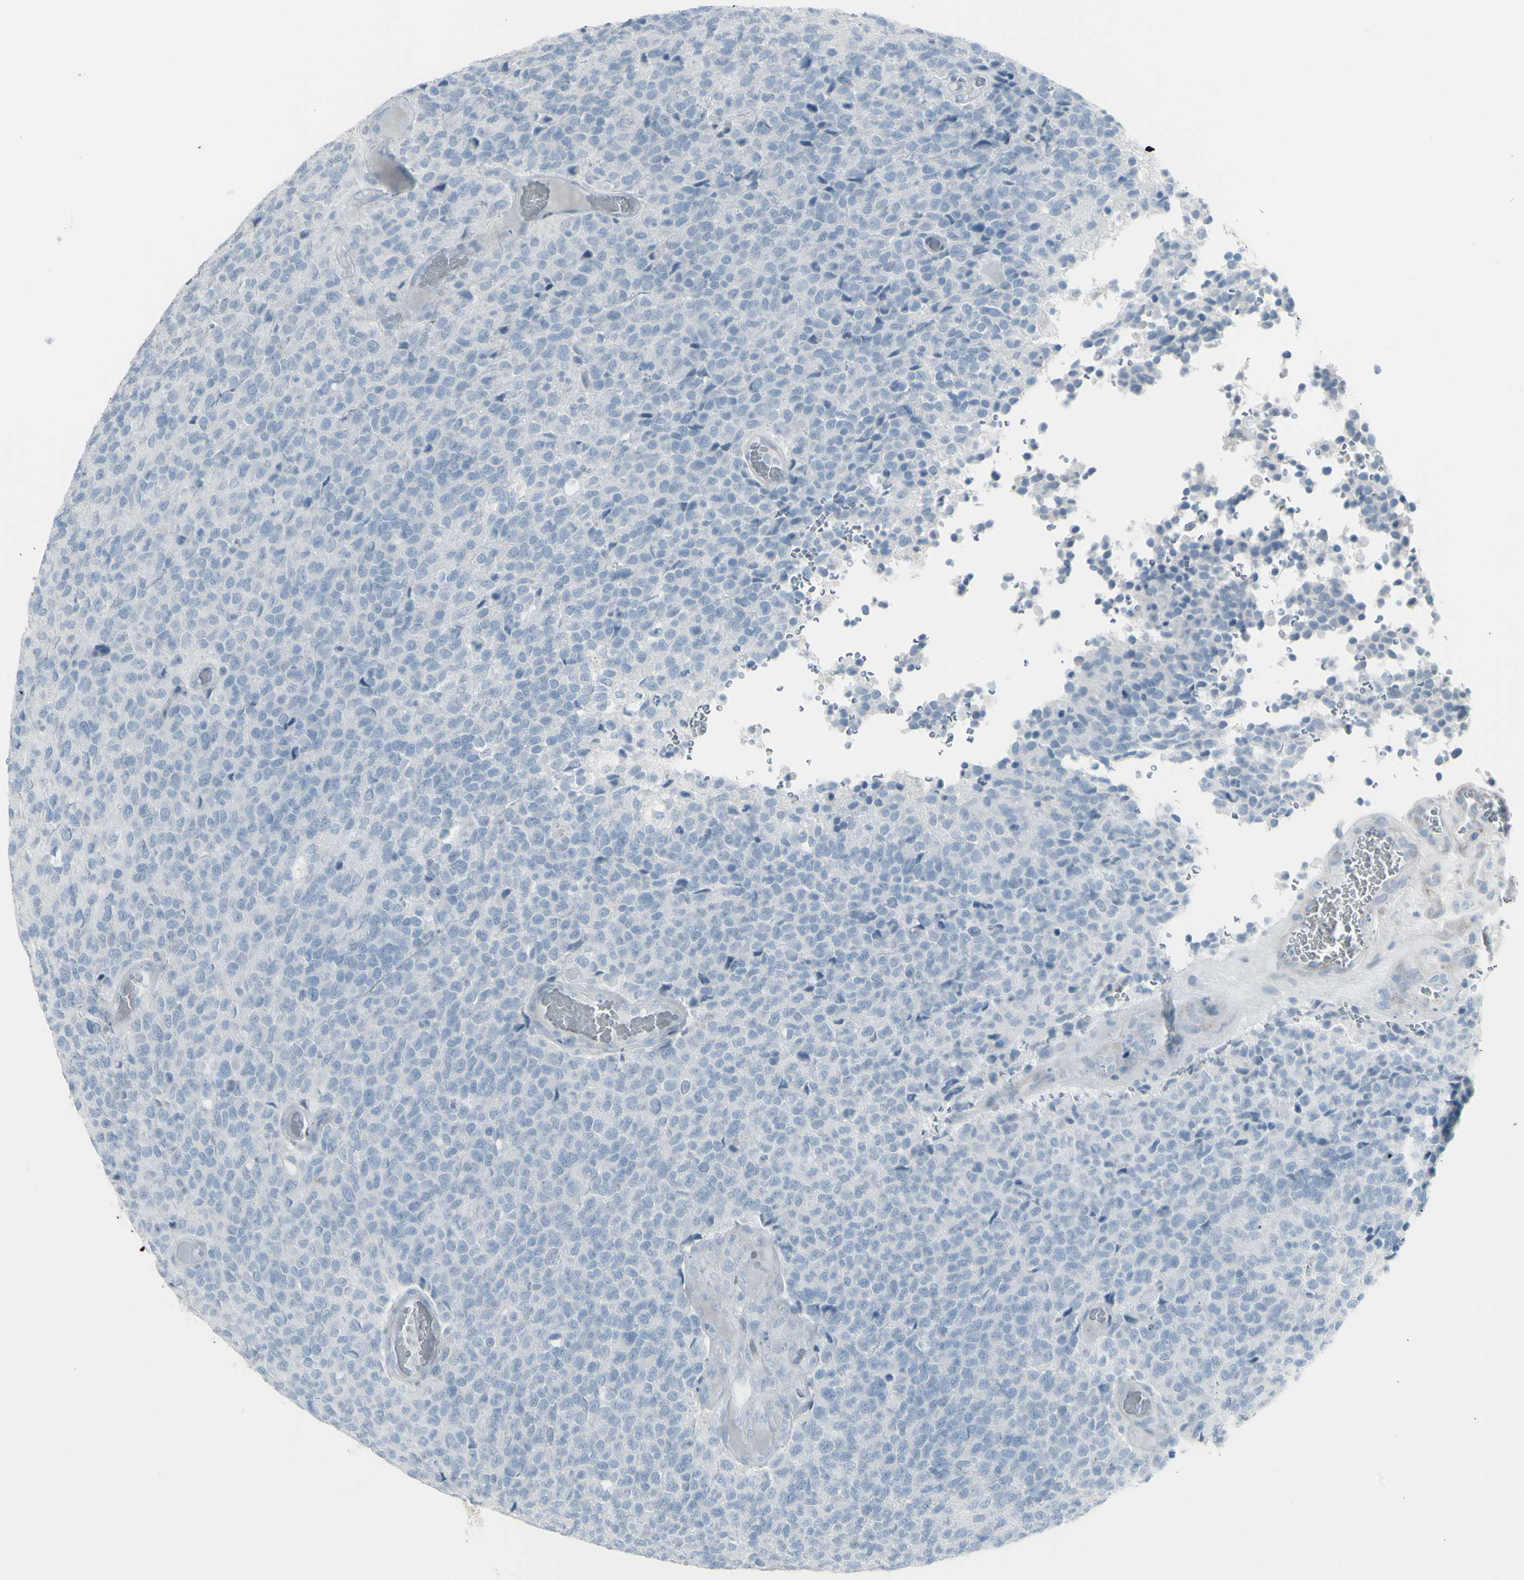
{"staining": {"intensity": "negative", "quantity": "none", "location": "none"}, "tissue": "glioma", "cell_type": "Tumor cells", "image_type": "cancer", "snomed": [{"axis": "morphology", "description": "Glioma, malignant, High grade"}, {"axis": "topography", "description": "pancreas cauda"}], "caption": "High power microscopy photomicrograph of an immunohistochemistry micrograph of glioma, revealing no significant staining in tumor cells.", "gene": "YBX2", "patient": {"sex": "male", "age": 60}}